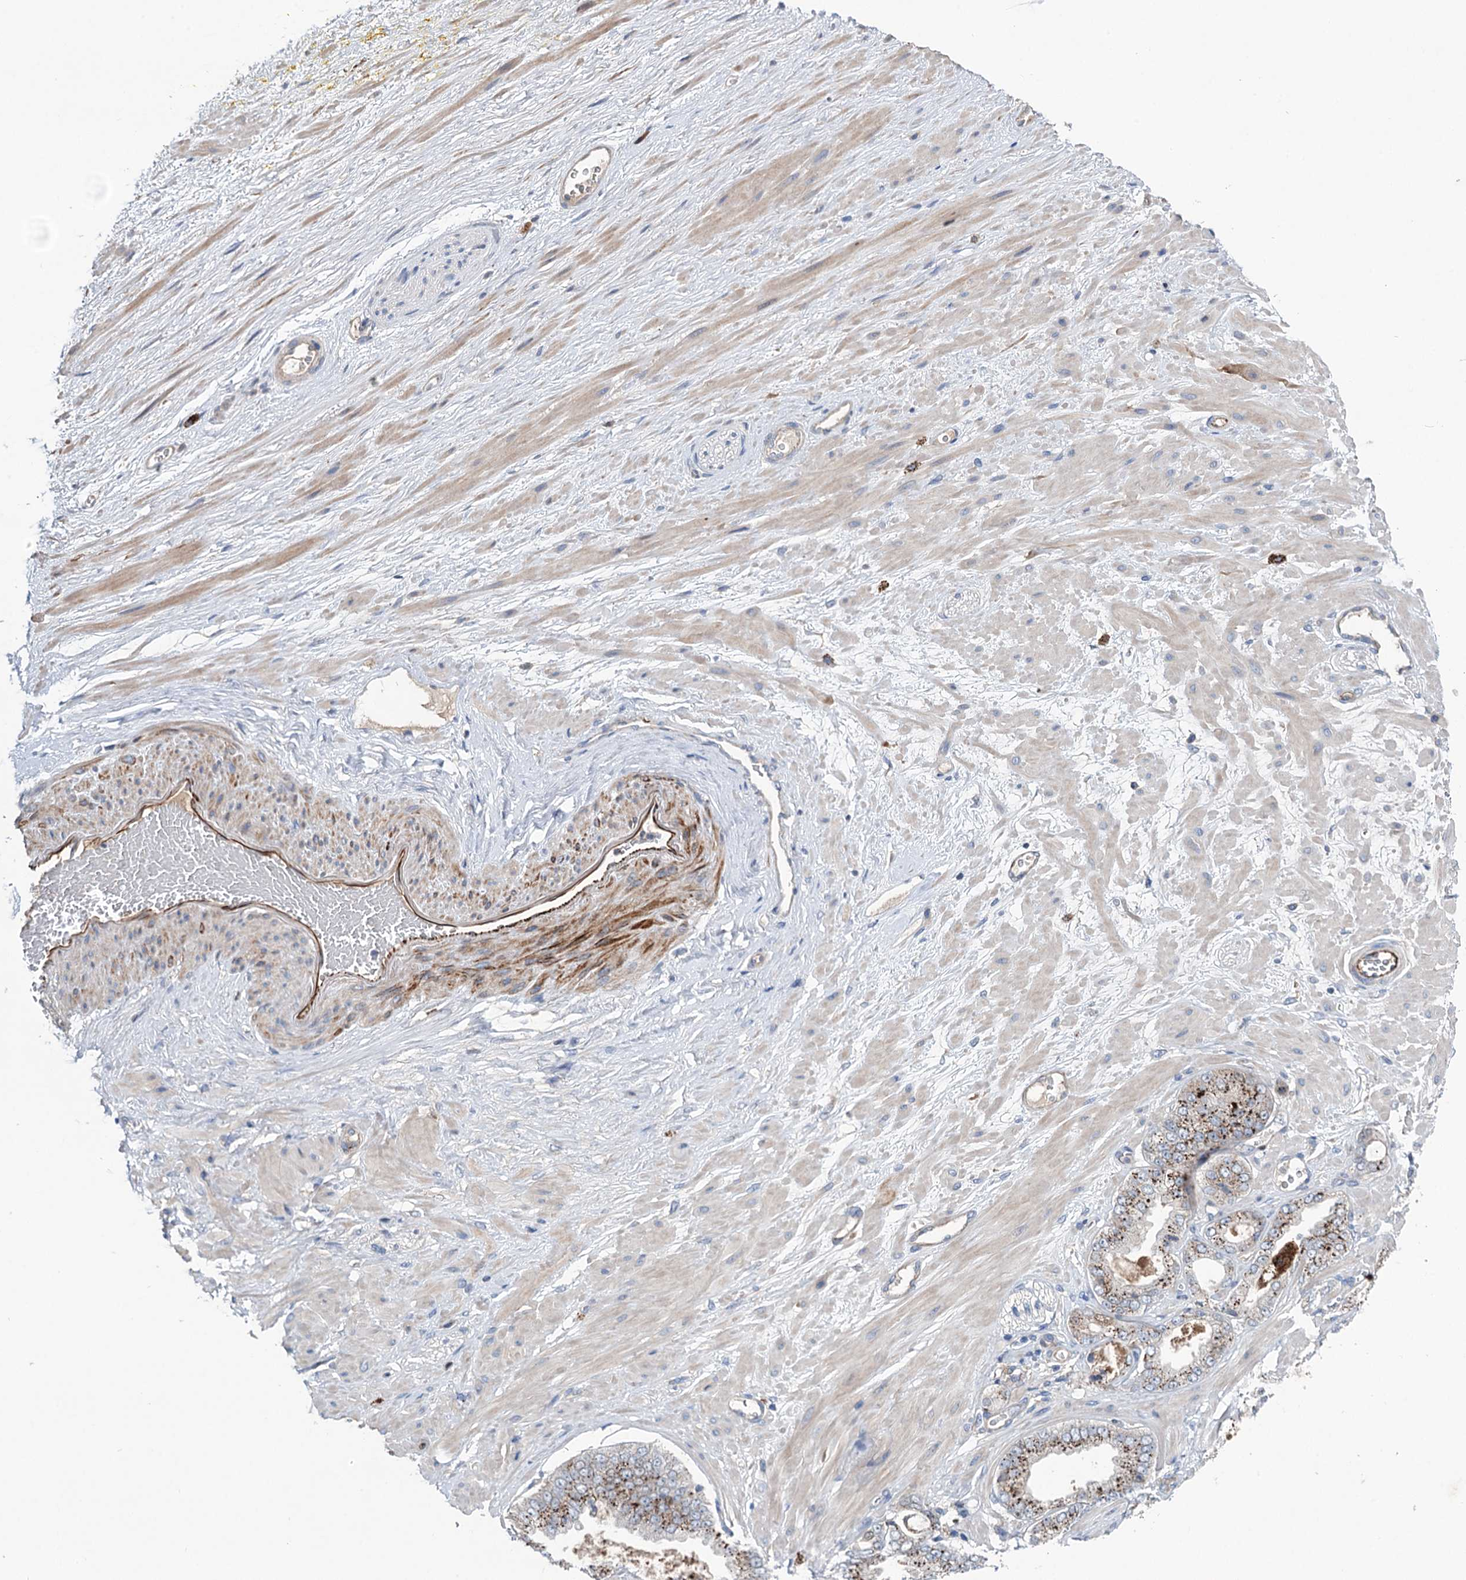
{"staining": {"intensity": "weak", "quantity": ">75%", "location": "cytoplasmic/membranous"}, "tissue": "adipose tissue", "cell_type": "Adipocytes", "image_type": "normal", "snomed": [{"axis": "morphology", "description": "Normal tissue, NOS"}, {"axis": "morphology", "description": "Adenocarcinoma, Low grade"}, {"axis": "topography", "description": "Prostate"}, {"axis": "topography", "description": "Peripheral nerve tissue"}], "caption": "IHC (DAB) staining of benign human adipose tissue demonstrates weak cytoplasmic/membranous protein expression in approximately >75% of adipocytes.", "gene": "NCAPD2", "patient": {"sex": "male", "age": 63}}